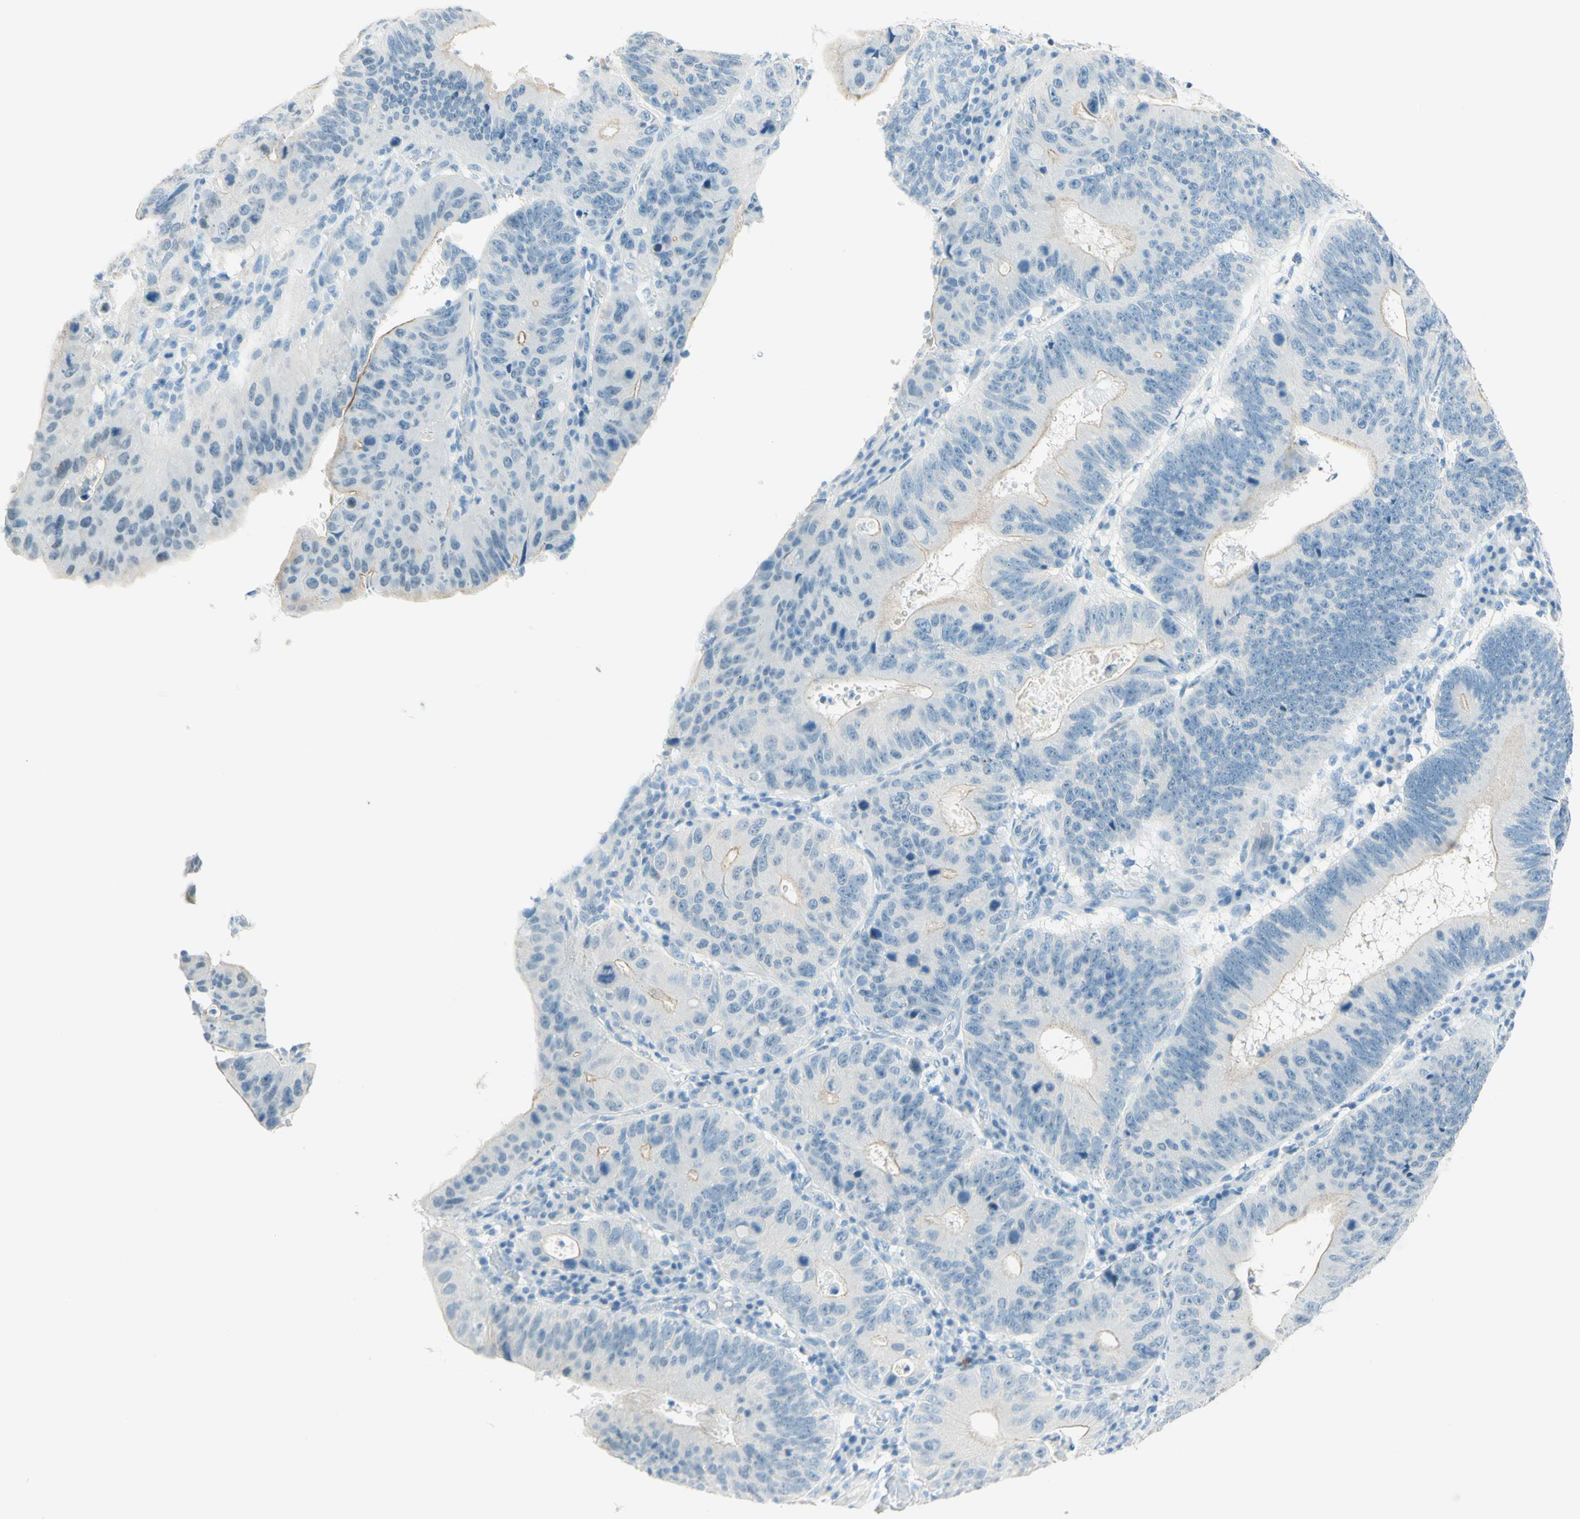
{"staining": {"intensity": "negative", "quantity": "none", "location": "none"}, "tissue": "stomach cancer", "cell_type": "Tumor cells", "image_type": "cancer", "snomed": [{"axis": "morphology", "description": "Adenocarcinoma, NOS"}, {"axis": "topography", "description": "Stomach"}], "caption": "Immunohistochemical staining of stomach cancer reveals no significant expression in tumor cells.", "gene": "TMEM132D", "patient": {"sex": "male", "age": 59}}